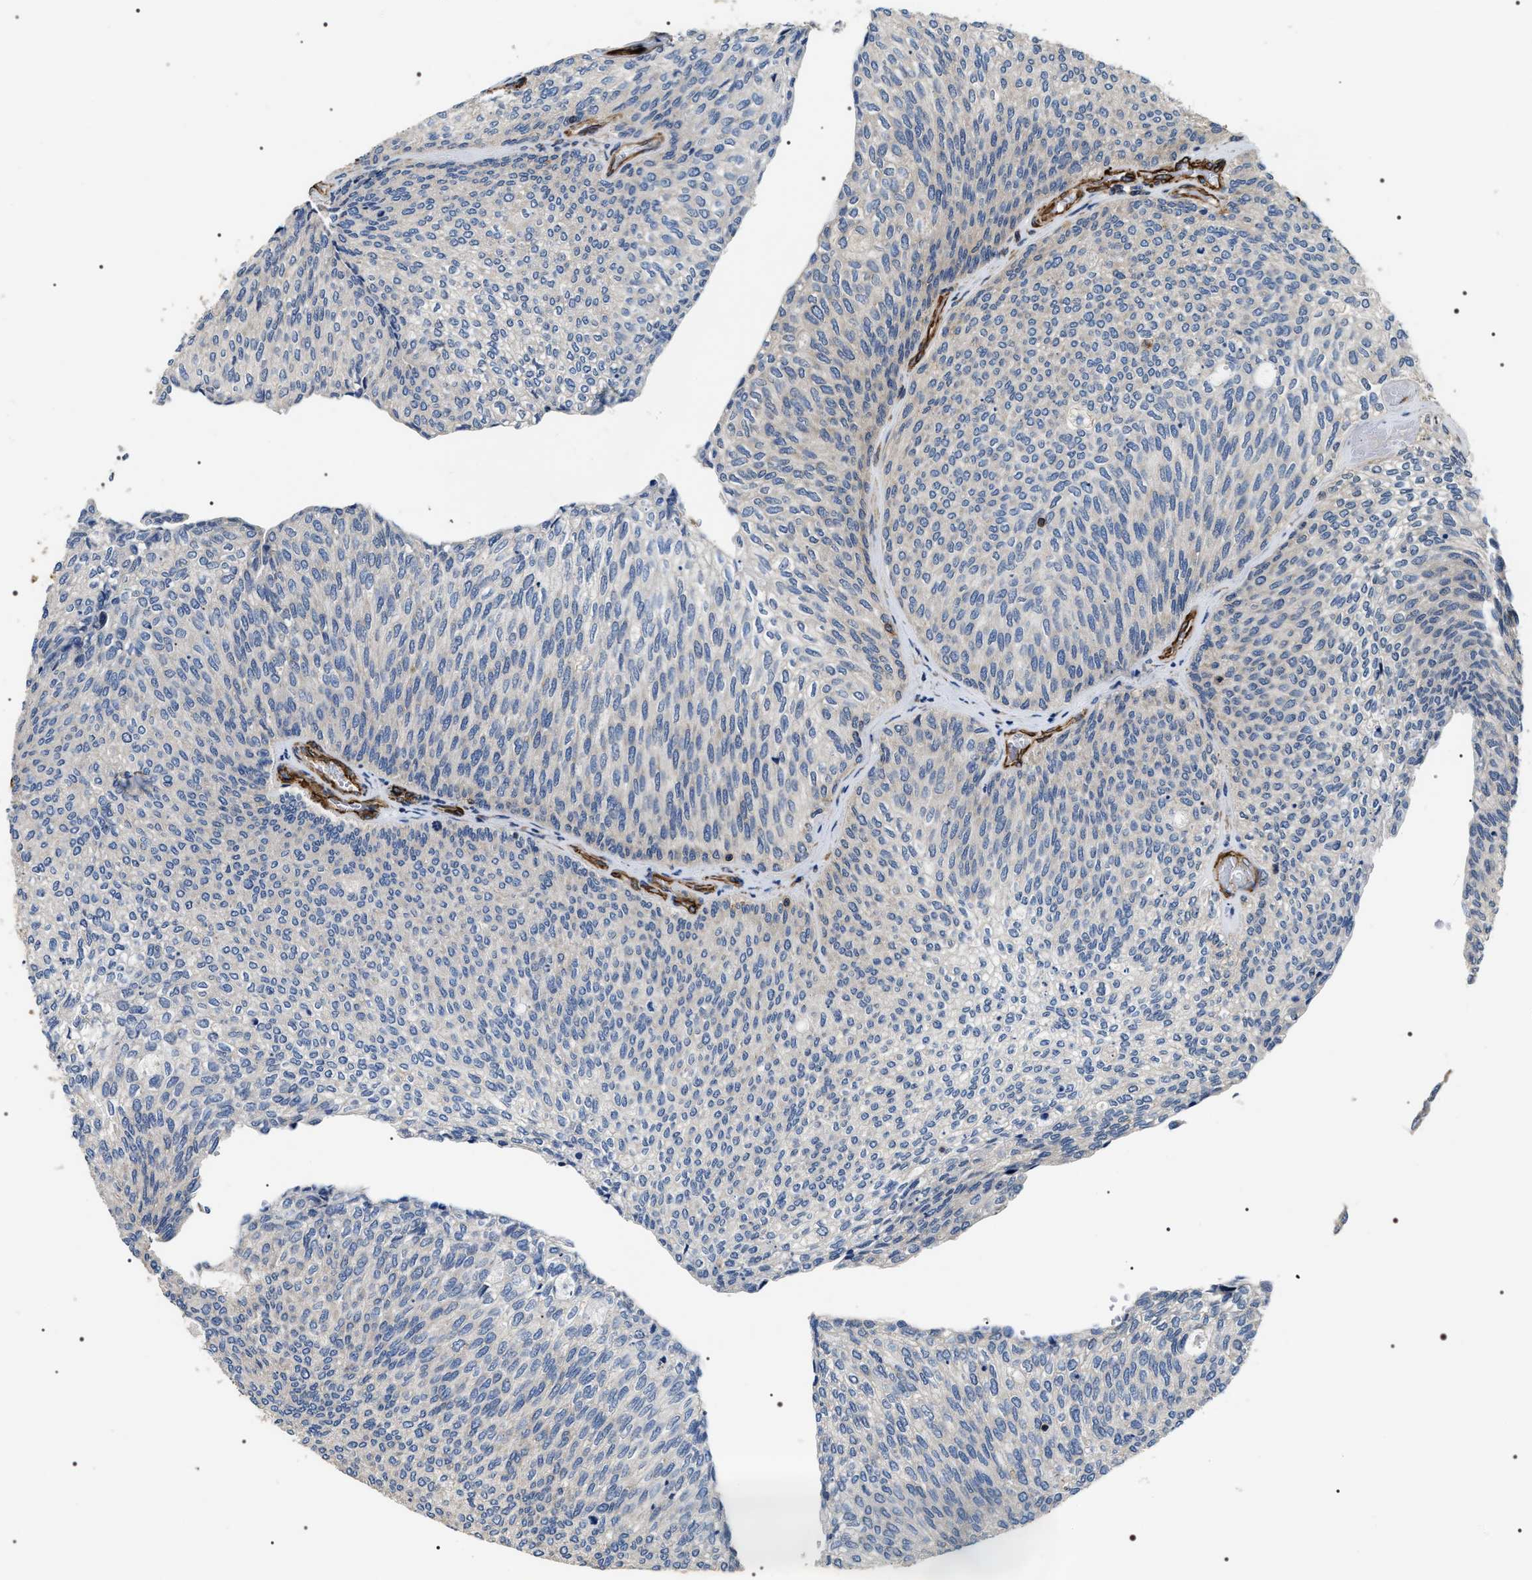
{"staining": {"intensity": "negative", "quantity": "none", "location": "none"}, "tissue": "urothelial cancer", "cell_type": "Tumor cells", "image_type": "cancer", "snomed": [{"axis": "morphology", "description": "Urothelial carcinoma, Low grade"}, {"axis": "topography", "description": "Urinary bladder"}], "caption": "The photomicrograph demonstrates no staining of tumor cells in low-grade urothelial carcinoma.", "gene": "ZC3HAV1L", "patient": {"sex": "female", "age": 79}}